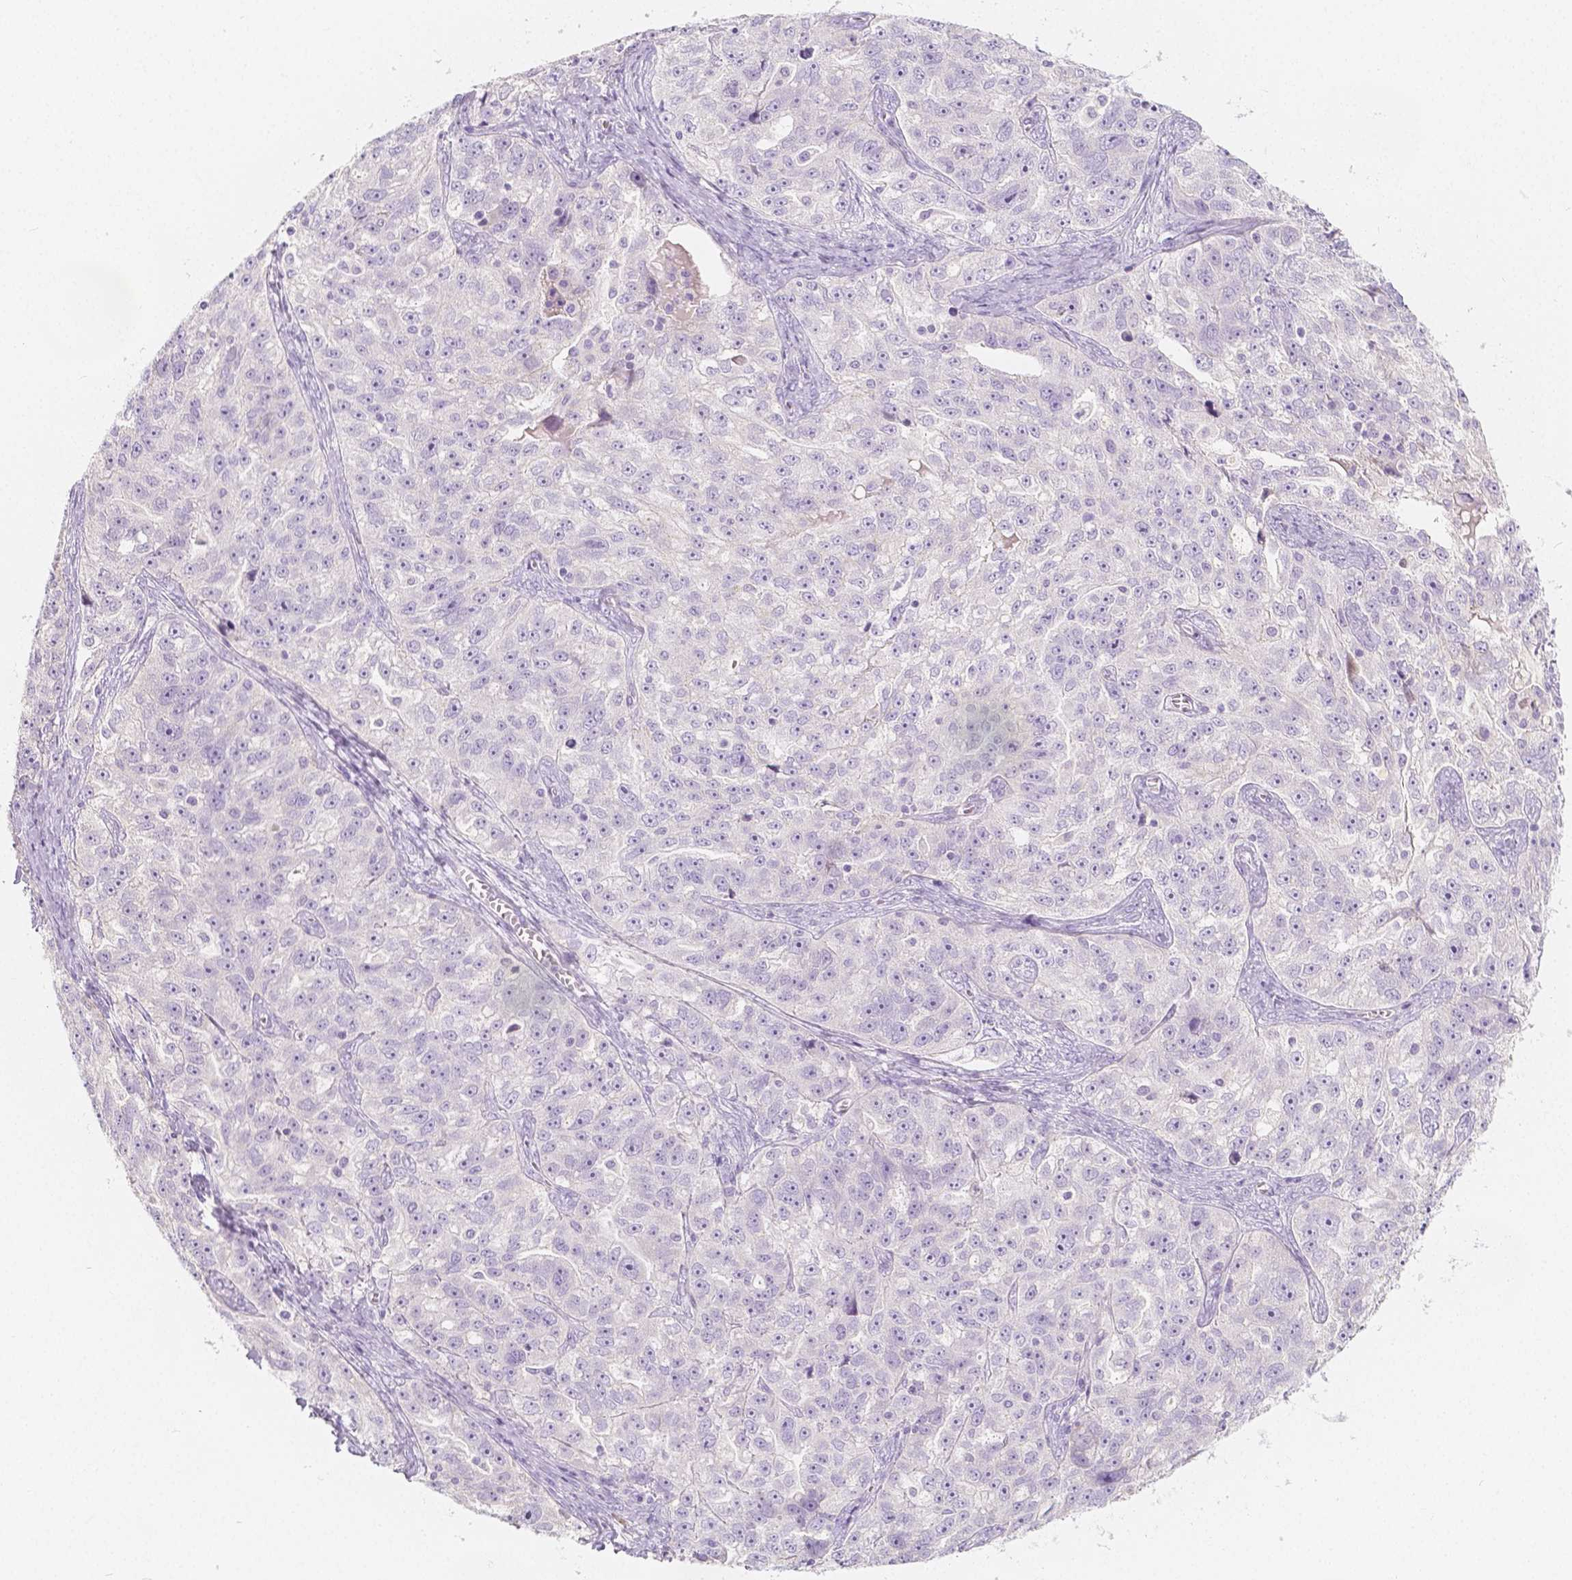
{"staining": {"intensity": "negative", "quantity": "none", "location": "none"}, "tissue": "ovarian cancer", "cell_type": "Tumor cells", "image_type": "cancer", "snomed": [{"axis": "morphology", "description": "Cystadenocarcinoma, serous, NOS"}, {"axis": "topography", "description": "Ovary"}], "caption": "A high-resolution micrograph shows IHC staining of ovarian cancer (serous cystadenocarcinoma), which shows no significant staining in tumor cells.", "gene": "BATF", "patient": {"sex": "female", "age": 51}}